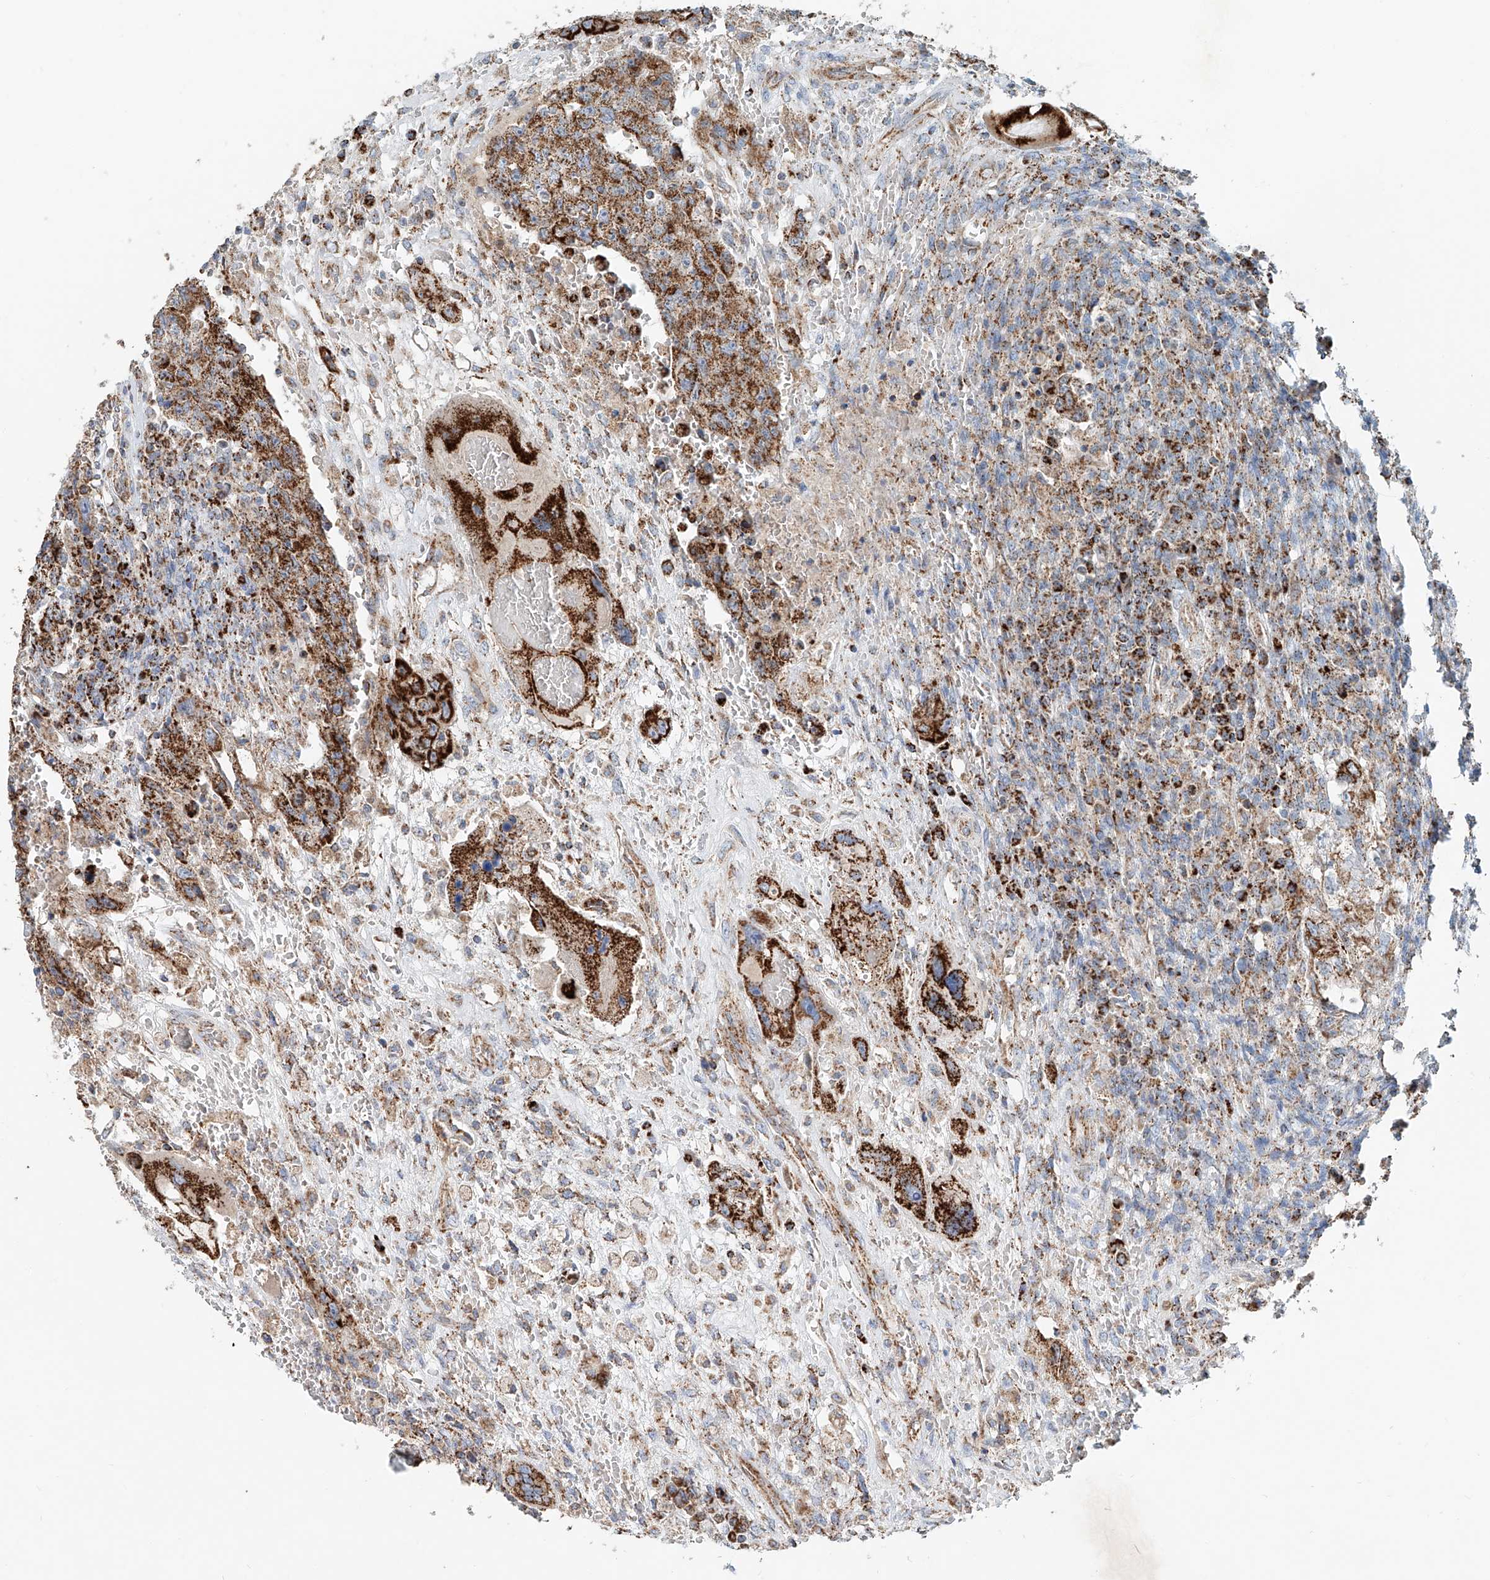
{"staining": {"intensity": "moderate", "quantity": ">75%", "location": "cytoplasmic/membranous"}, "tissue": "testis cancer", "cell_type": "Tumor cells", "image_type": "cancer", "snomed": [{"axis": "morphology", "description": "Carcinoma, Embryonal, NOS"}, {"axis": "topography", "description": "Testis"}], "caption": "The immunohistochemical stain shows moderate cytoplasmic/membranous positivity in tumor cells of embryonal carcinoma (testis) tissue.", "gene": "CARD10", "patient": {"sex": "male", "age": 26}}